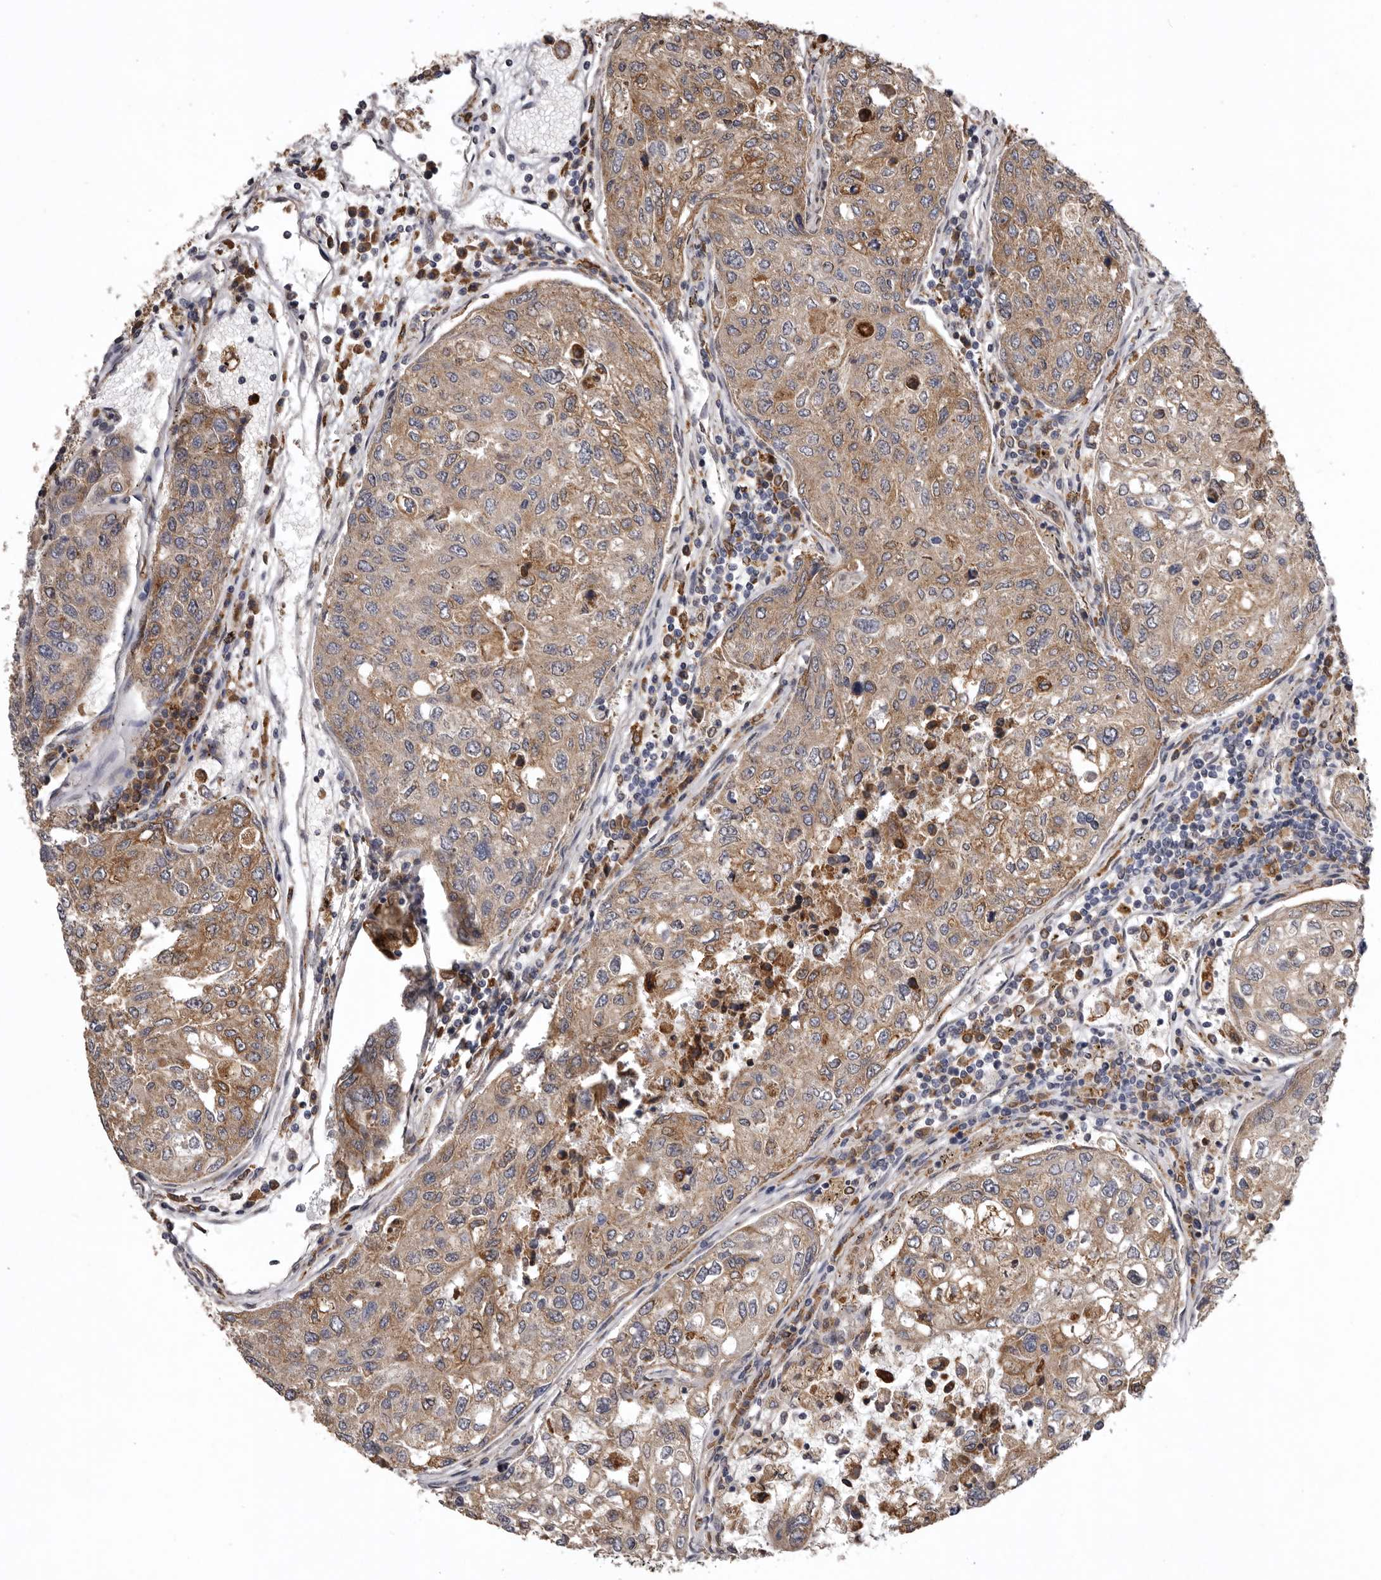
{"staining": {"intensity": "moderate", "quantity": ">75%", "location": "cytoplasmic/membranous"}, "tissue": "urothelial cancer", "cell_type": "Tumor cells", "image_type": "cancer", "snomed": [{"axis": "morphology", "description": "Urothelial carcinoma, High grade"}, {"axis": "topography", "description": "Lymph node"}, {"axis": "topography", "description": "Urinary bladder"}], "caption": "Immunohistochemistry histopathology image of neoplastic tissue: human high-grade urothelial carcinoma stained using immunohistochemistry (IHC) displays medium levels of moderate protein expression localized specifically in the cytoplasmic/membranous of tumor cells, appearing as a cytoplasmic/membranous brown color.", "gene": "INKA2", "patient": {"sex": "male", "age": 51}}